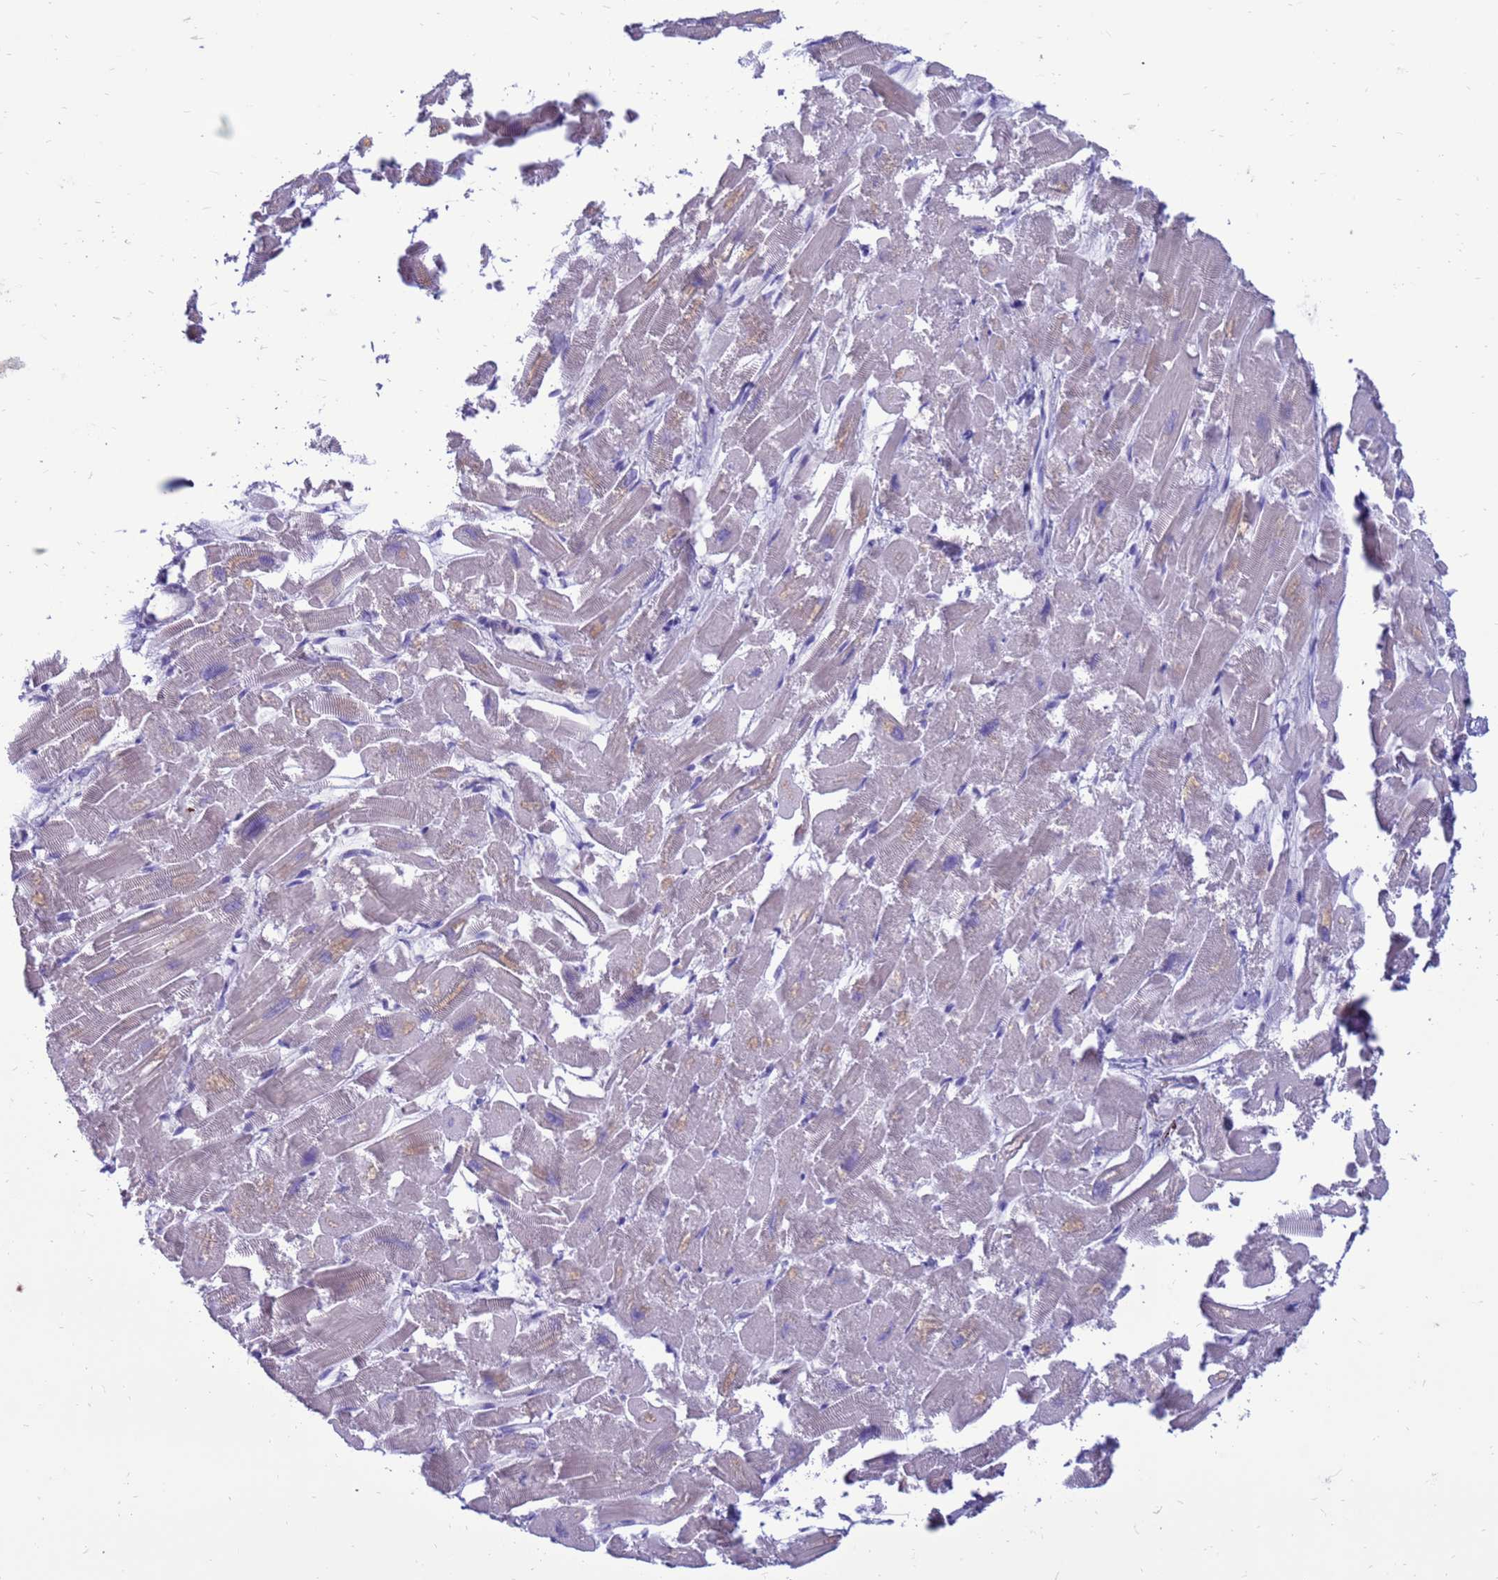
{"staining": {"intensity": "moderate", "quantity": "<25%", "location": "cytoplasmic/membranous"}, "tissue": "heart muscle", "cell_type": "Cardiomyocytes", "image_type": "normal", "snomed": [{"axis": "morphology", "description": "Normal tissue, NOS"}, {"axis": "topography", "description": "Heart"}], "caption": "Immunohistochemistry histopathology image of normal heart muscle stained for a protein (brown), which demonstrates low levels of moderate cytoplasmic/membranous expression in about <25% of cardiomyocytes.", "gene": "PDE10A", "patient": {"sex": "male", "age": 54}}